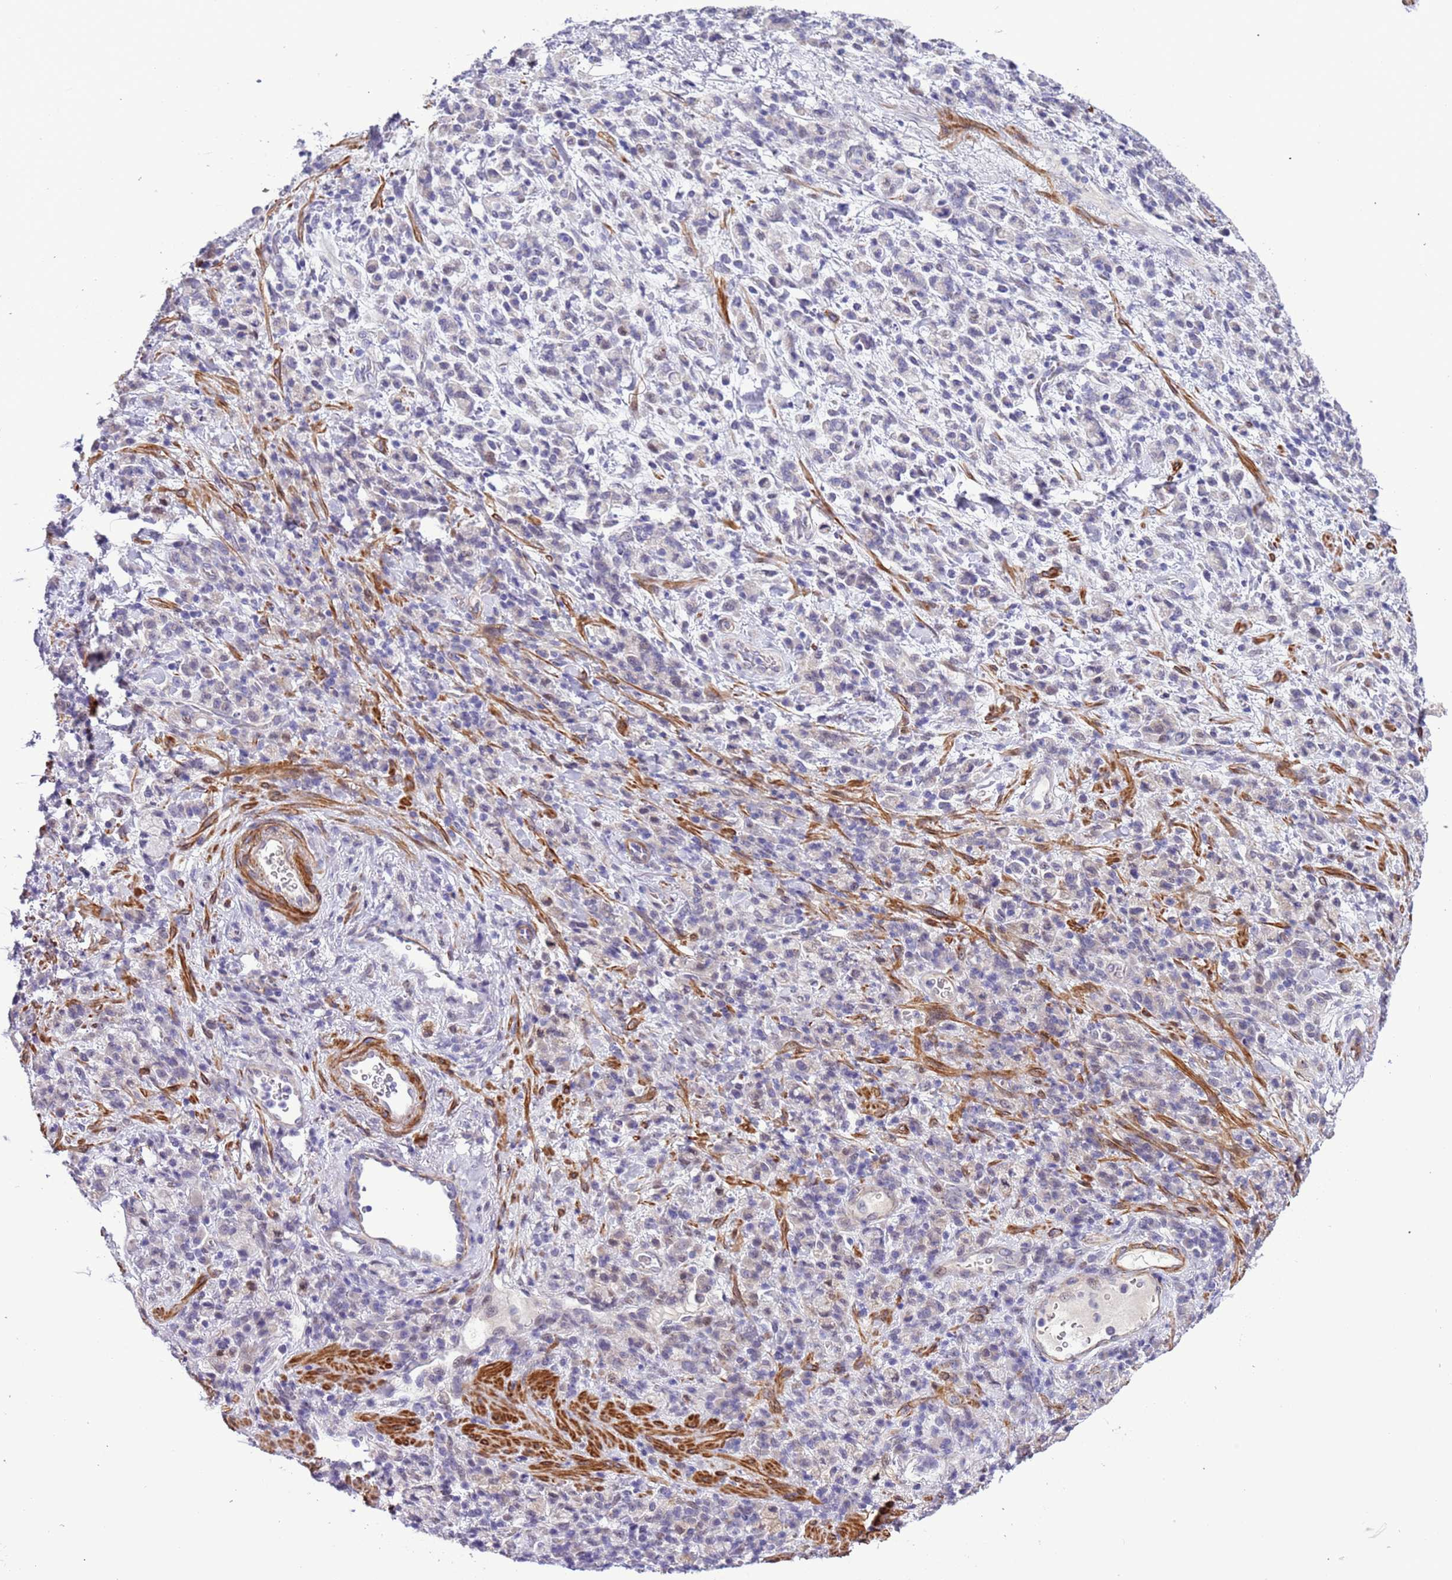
{"staining": {"intensity": "negative", "quantity": "none", "location": "none"}, "tissue": "stomach cancer", "cell_type": "Tumor cells", "image_type": "cancer", "snomed": [{"axis": "morphology", "description": "Adenocarcinoma, NOS"}, {"axis": "topography", "description": "Stomach"}], "caption": "Tumor cells are negative for protein expression in human stomach cancer.", "gene": "PLEKHH1", "patient": {"sex": "male", "age": 76}}